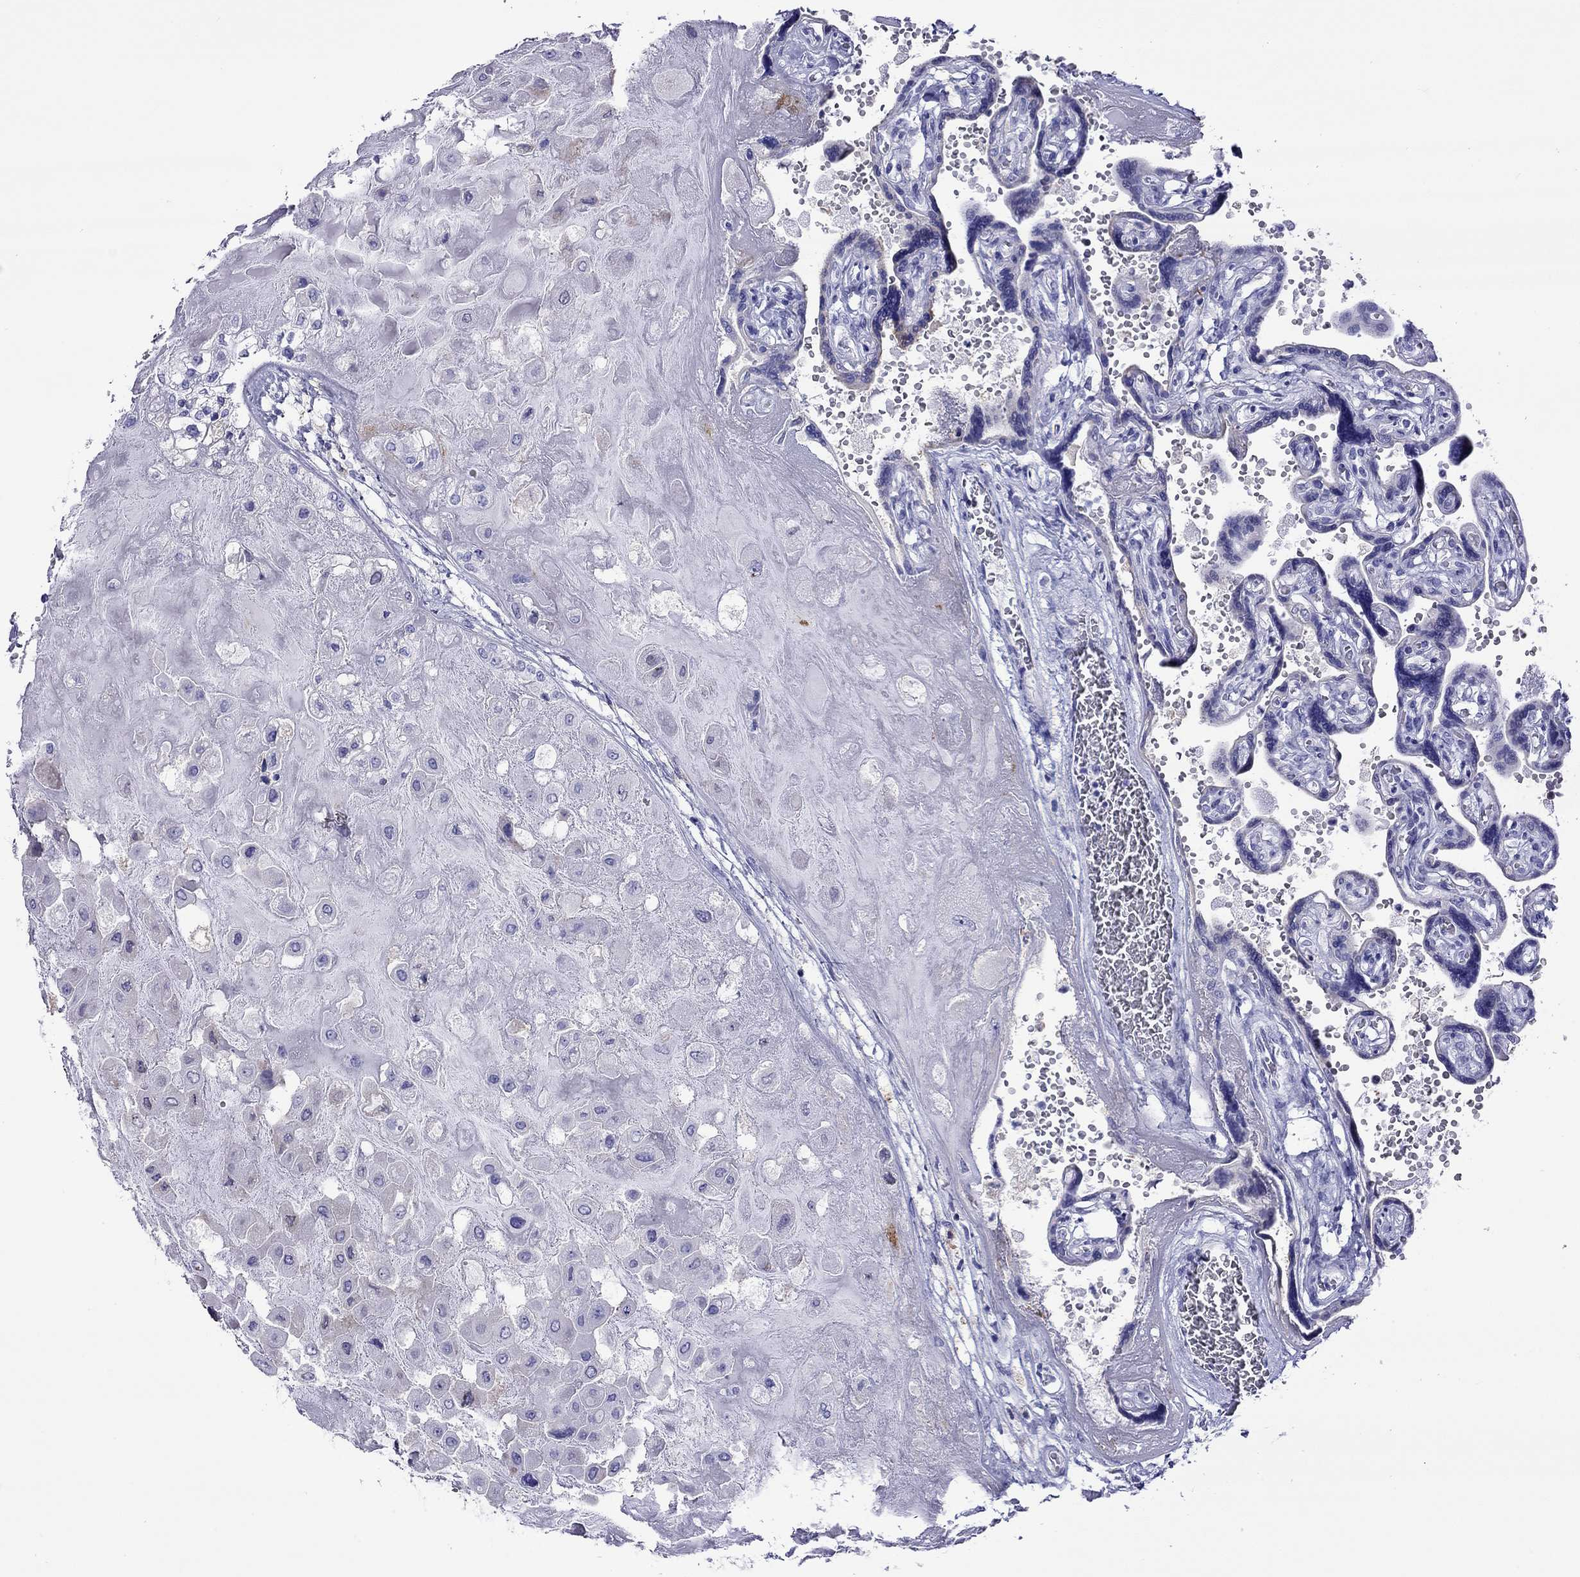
{"staining": {"intensity": "negative", "quantity": "none", "location": "none"}, "tissue": "placenta", "cell_type": "Decidual cells", "image_type": "normal", "snomed": [{"axis": "morphology", "description": "Normal tissue, NOS"}, {"axis": "topography", "description": "Placenta"}], "caption": "Placenta was stained to show a protein in brown. There is no significant staining in decidual cells. Nuclei are stained in blue.", "gene": "SLC30A8", "patient": {"sex": "female", "age": 32}}